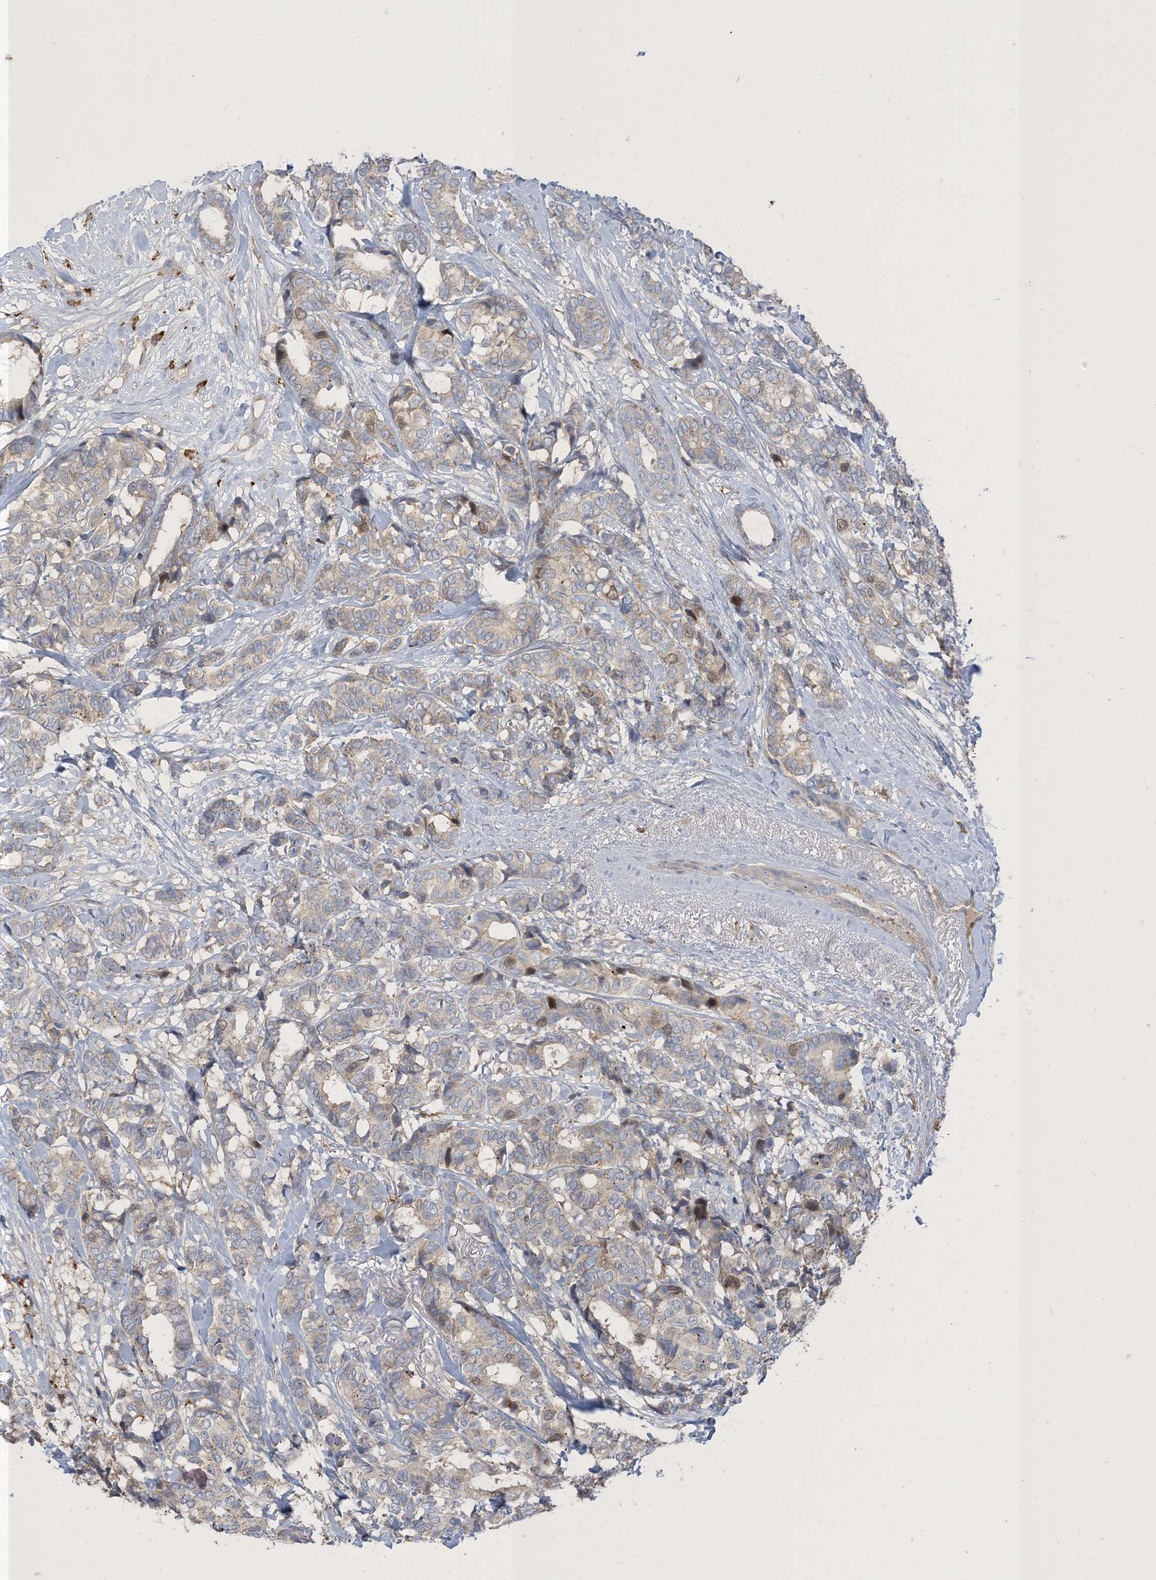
{"staining": {"intensity": "weak", "quantity": "<25%", "location": "cytoplasmic/membranous,nuclear"}, "tissue": "breast cancer", "cell_type": "Tumor cells", "image_type": "cancer", "snomed": [{"axis": "morphology", "description": "Duct carcinoma"}, {"axis": "topography", "description": "Breast"}], "caption": "This photomicrograph is of infiltrating ductal carcinoma (breast) stained with immunohistochemistry (IHC) to label a protein in brown with the nuclei are counter-stained blue. There is no positivity in tumor cells. (DAB IHC with hematoxylin counter stain).", "gene": "PEAR1", "patient": {"sex": "female", "age": 87}}